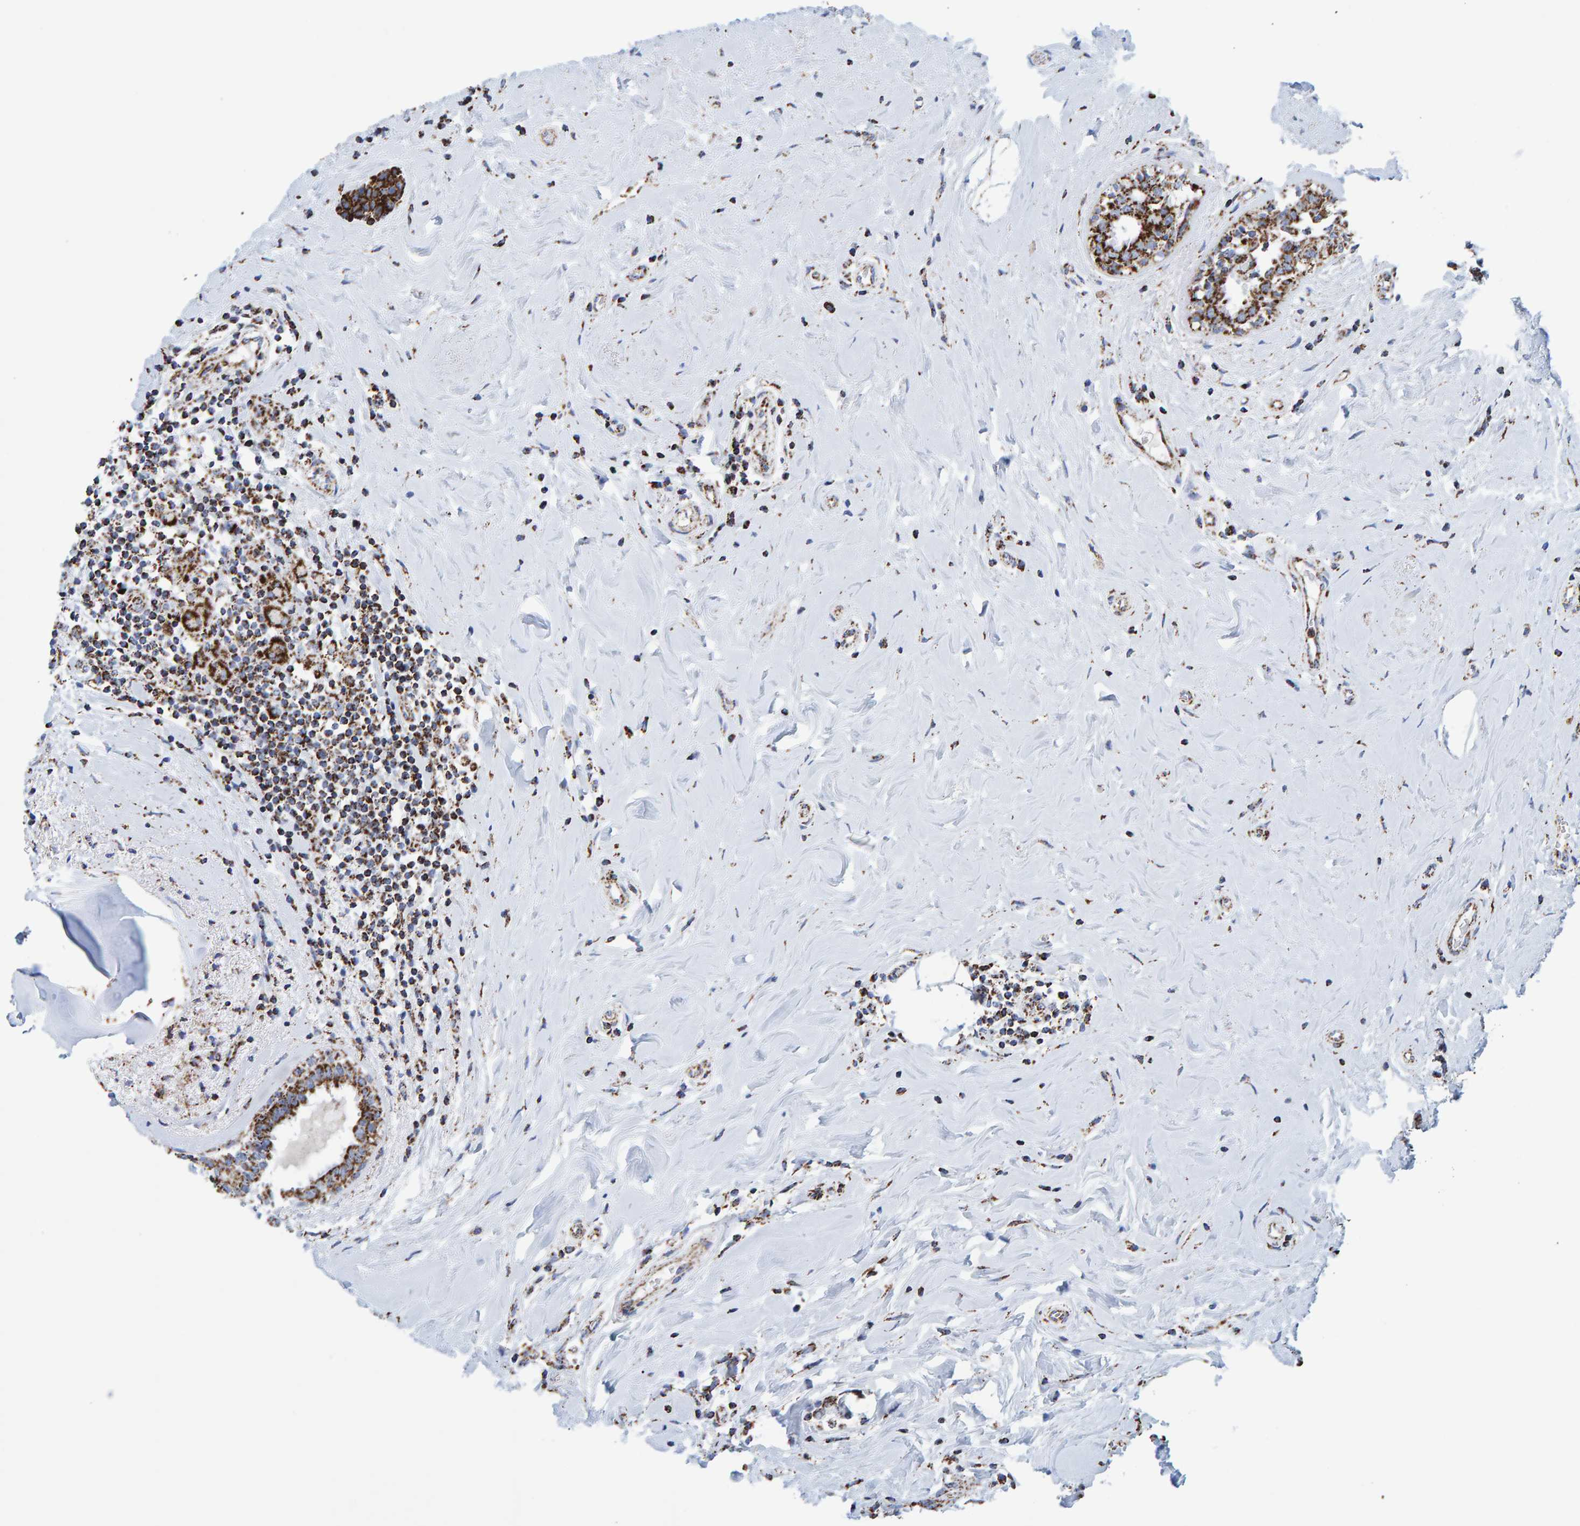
{"staining": {"intensity": "strong", "quantity": ">75%", "location": "cytoplasmic/membranous"}, "tissue": "breast cancer", "cell_type": "Tumor cells", "image_type": "cancer", "snomed": [{"axis": "morphology", "description": "Duct carcinoma"}, {"axis": "topography", "description": "Breast"}], "caption": "A photomicrograph of breast cancer (infiltrating ductal carcinoma) stained for a protein displays strong cytoplasmic/membranous brown staining in tumor cells.", "gene": "ENSG00000262660", "patient": {"sex": "female", "age": 55}}